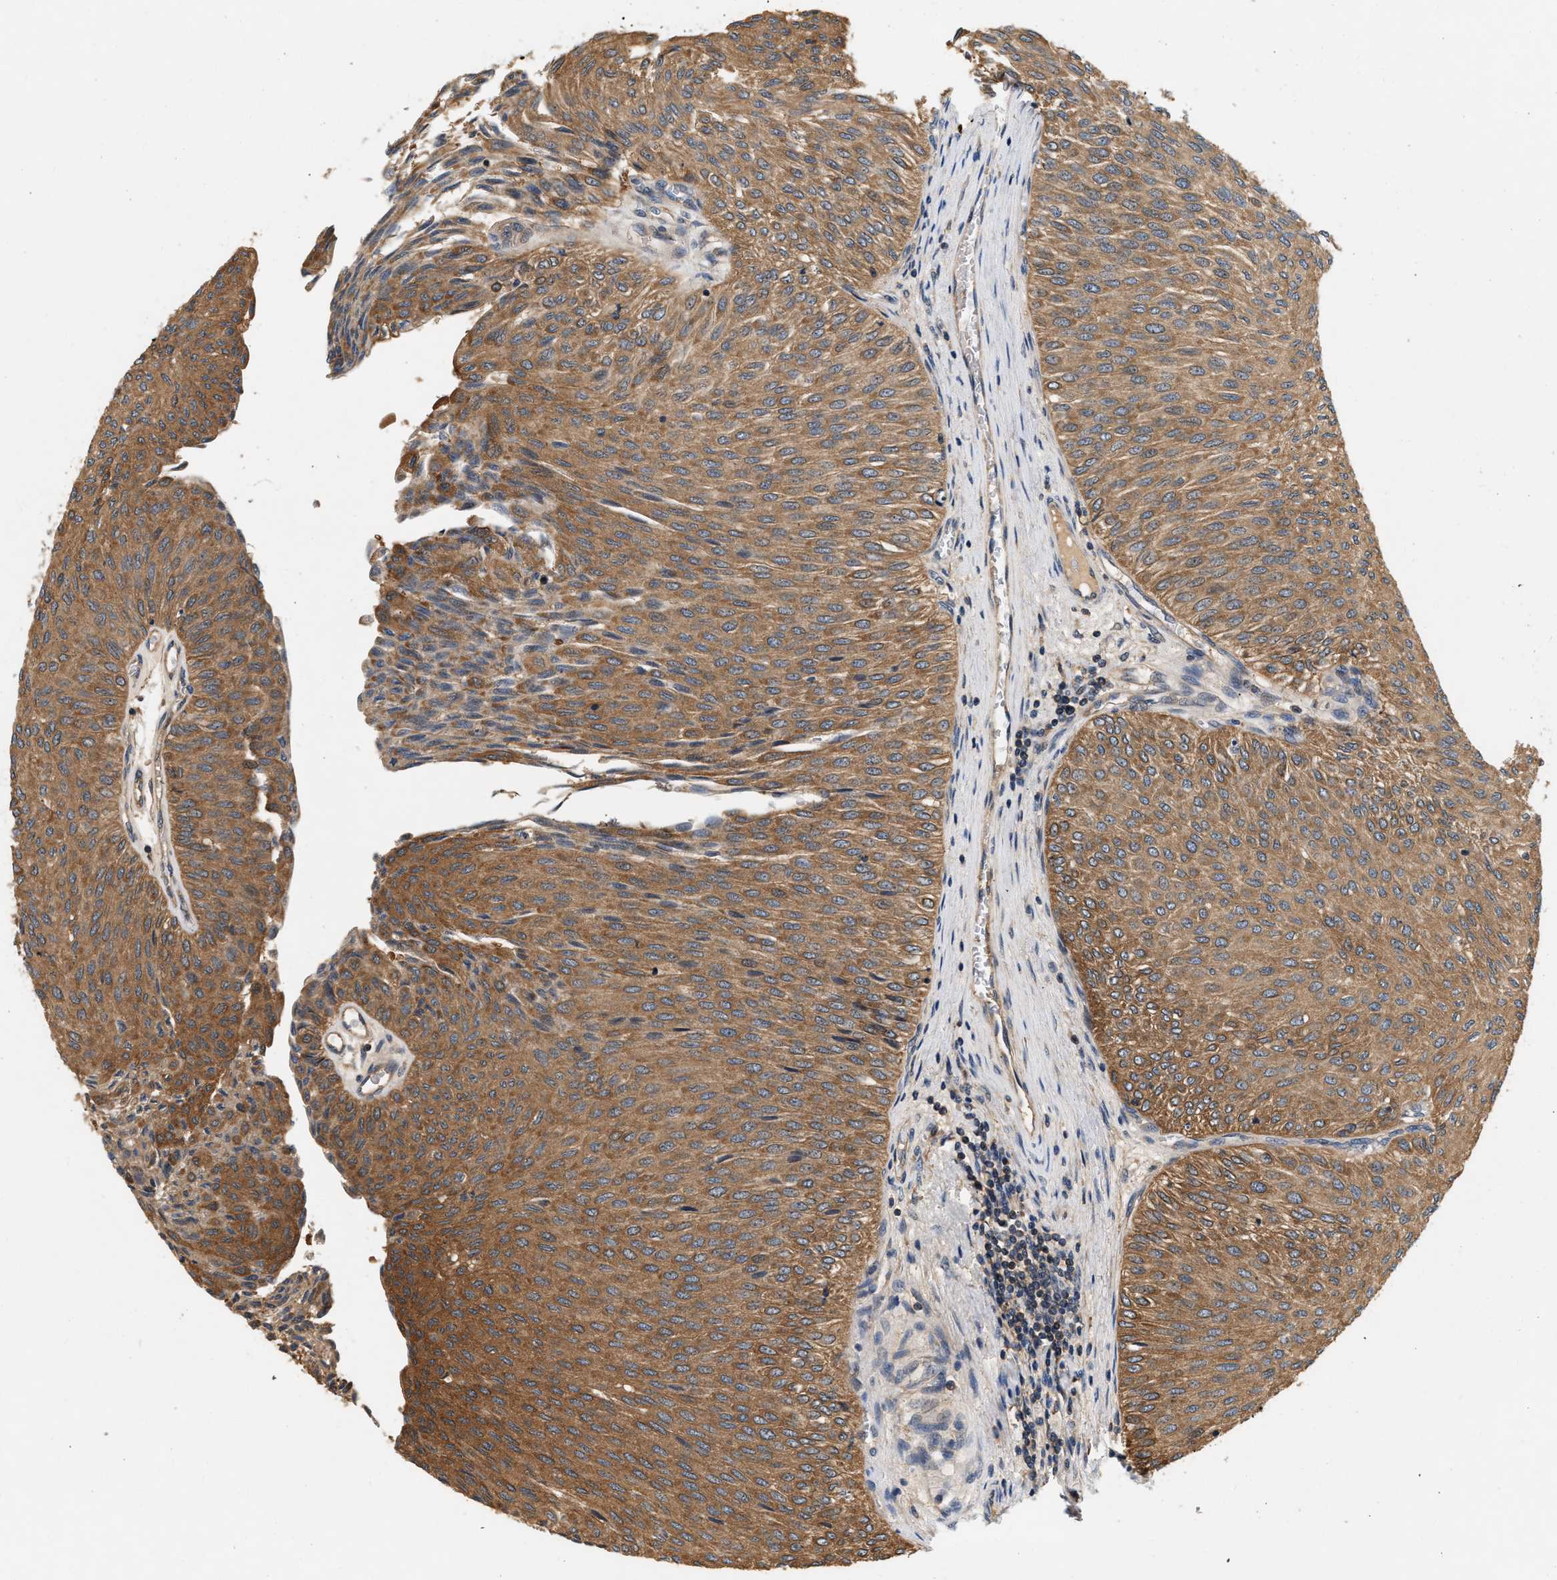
{"staining": {"intensity": "moderate", "quantity": ">75%", "location": "cytoplasmic/membranous"}, "tissue": "urothelial cancer", "cell_type": "Tumor cells", "image_type": "cancer", "snomed": [{"axis": "morphology", "description": "Urothelial carcinoma, Low grade"}, {"axis": "topography", "description": "Urinary bladder"}], "caption": "Protein staining of low-grade urothelial carcinoma tissue displays moderate cytoplasmic/membranous expression in about >75% of tumor cells.", "gene": "FAM78A", "patient": {"sex": "male", "age": 78}}